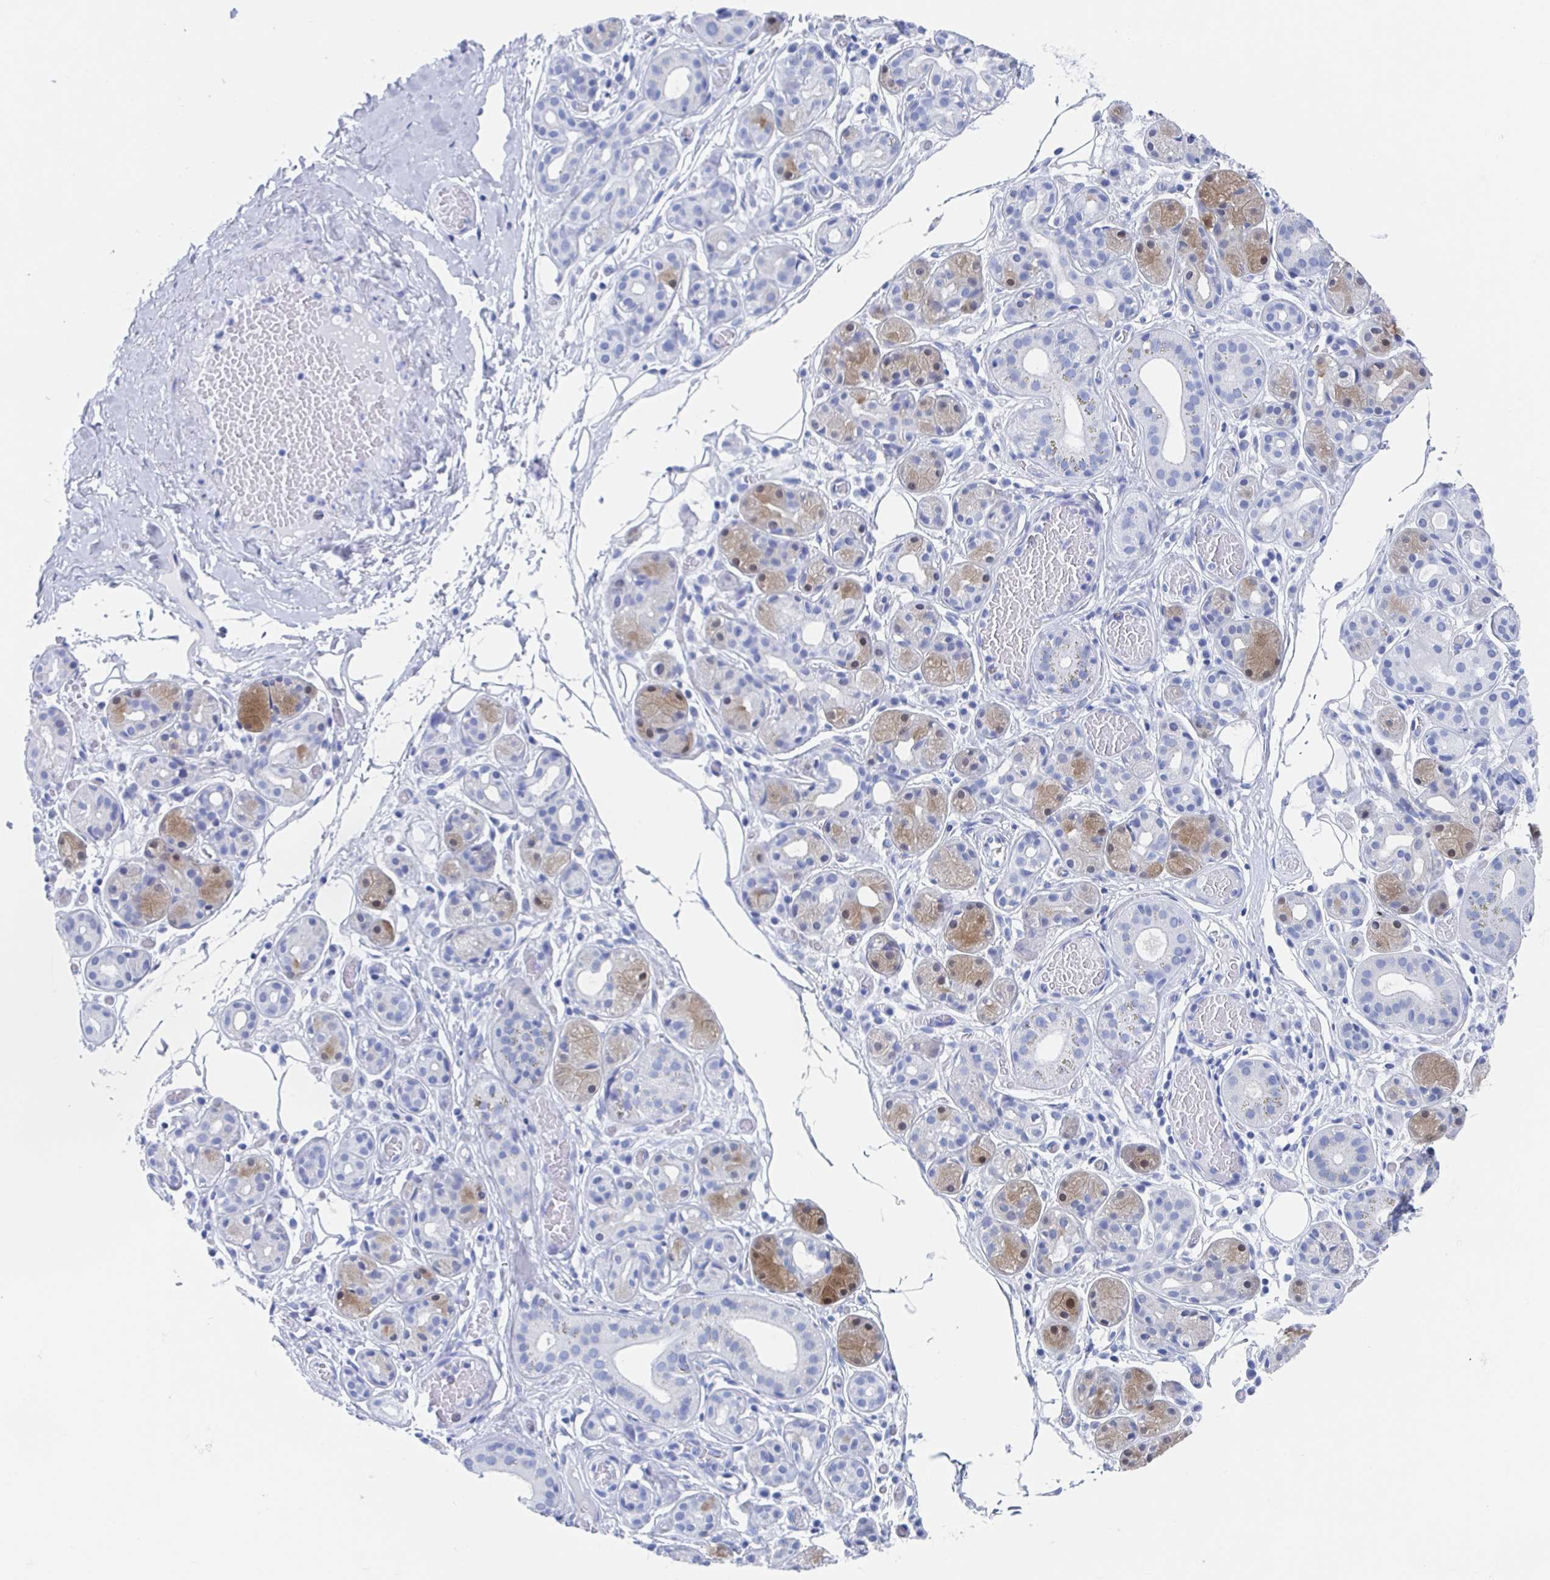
{"staining": {"intensity": "moderate", "quantity": "<25%", "location": "cytoplasmic/membranous"}, "tissue": "salivary gland", "cell_type": "Glandular cells", "image_type": "normal", "snomed": [{"axis": "morphology", "description": "Normal tissue, NOS"}, {"axis": "topography", "description": "Salivary gland"}, {"axis": "topography", "description": "Peripheral nerve tissue"}], "caption": "Immunohistochemistry histopathology image of unremarkable salivary gland: human salivary gland stained using immunohistochemistry (IHC) demonstrates low levels of moderate protein expression localized specifically in the cytoplasmic/membranous of glandular cells, appearing as a cytoplasmic/membranous brown color.", "gene": "C10orf53", "patient": {"sex": "male", "age": 71}}